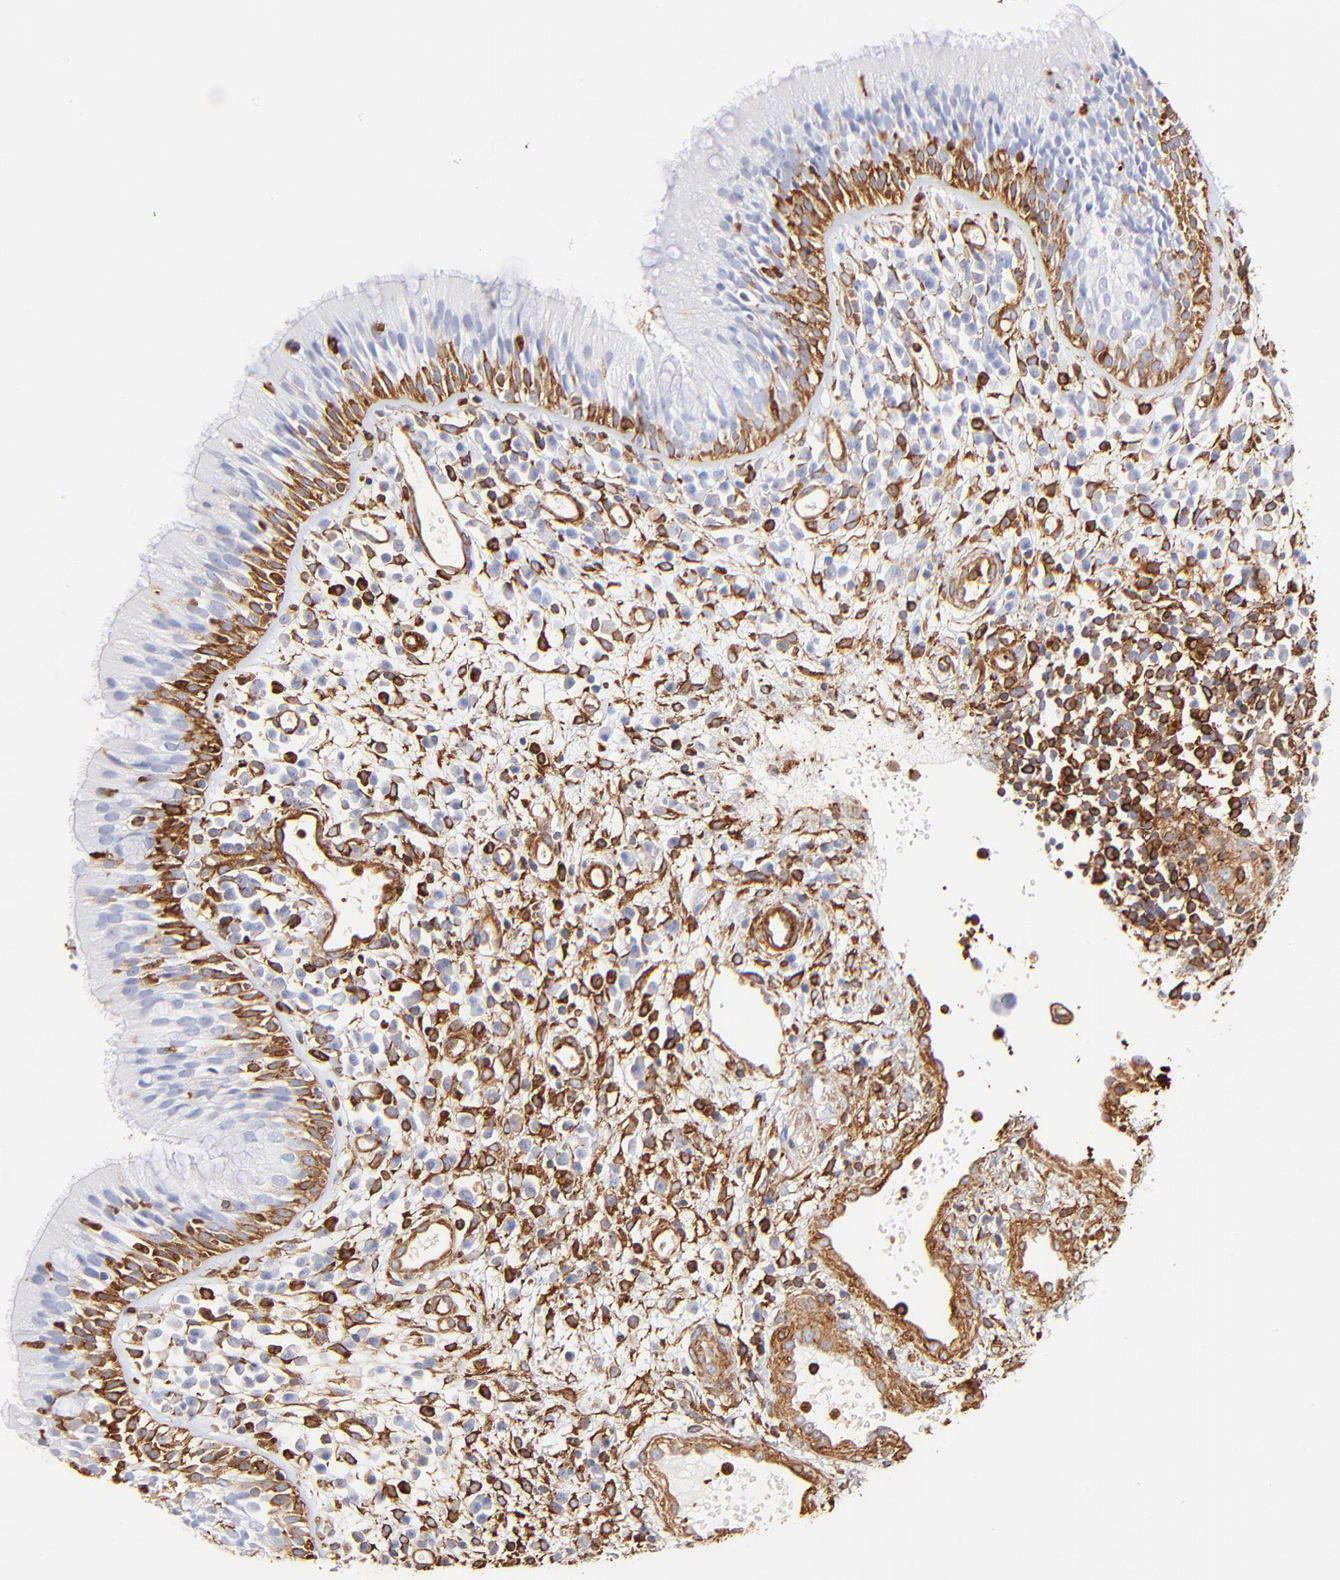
{"staining": {"intensity": "strong", "quantity": "<25%", "location": "cytoplasmic/membranous"}, "tissue": "nasopharynx", "cell_type": "Respiratory epithelial cells", "image_type": "normal", "snomed": [{"axis": "morphology", "description": "Normal tissue, NOS"}, {"axis": "morphology", "description": "Inflammation, NOS"}, {"axis": "morphology", "description": "Malignant melanoma, Metastatic site"}, {"axis": "topography", "description": "Nasopharynx"}], "caption": "Protein expression analysis of benign nasopharynx reveals strong cytoplasmic/membranous expression in approximately <25% of respiratory epithelial cells.", "gene": "FLNA", "patient": {"sex": "female", "age": 55}}